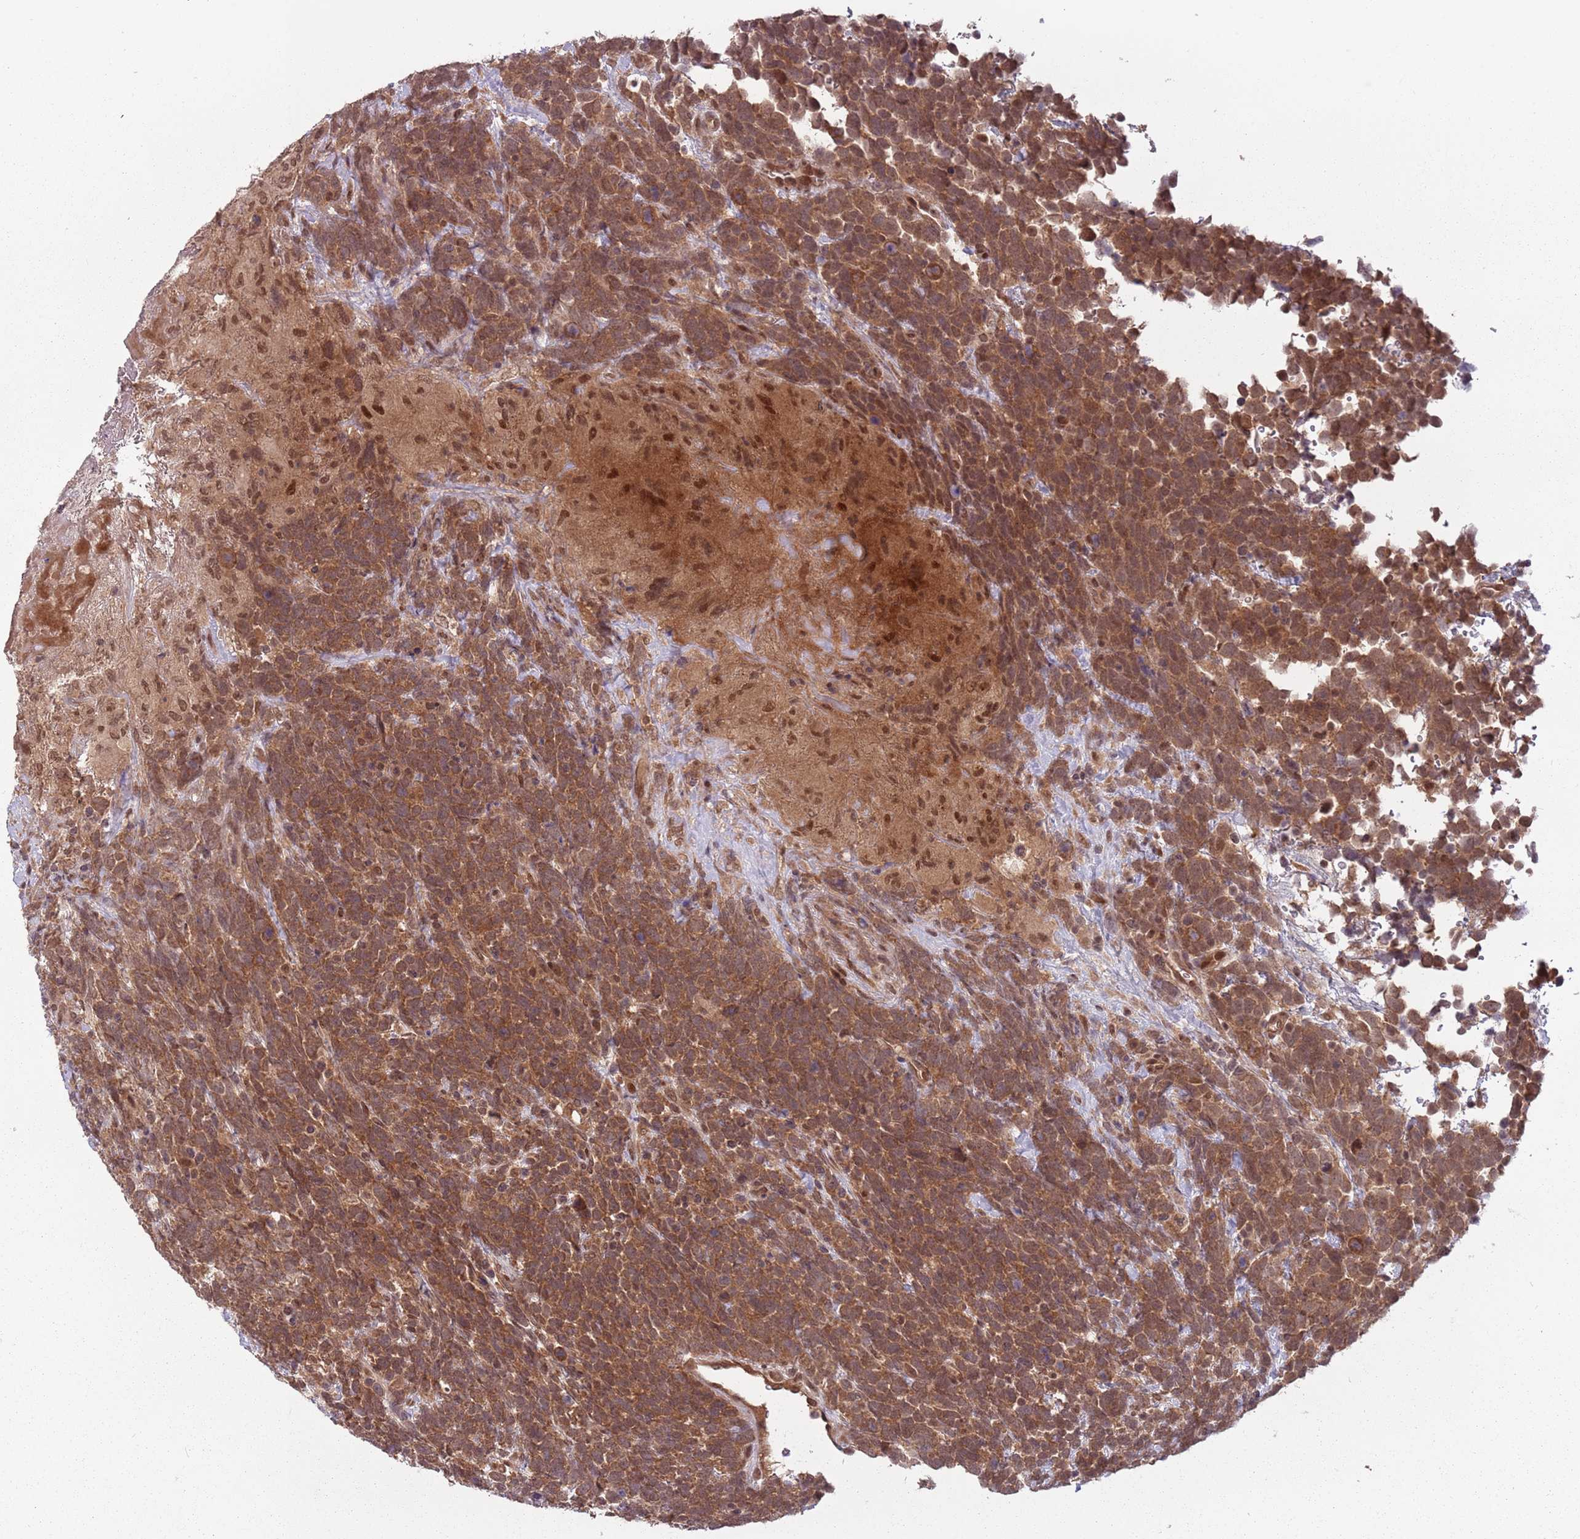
{"staining": {"intensity": "moderate", "quantity": ">75%", "location": "cytoplasmic/membranous,nuclear"}, "tissue": "urothelial cancer", "cell_type": "Tumor cells", "image_type": "cancer", "snomed": [{"axis": "morphology", "description": "Urothelial carcinoma, High grade"}, {"axis": "topography", "description": "Urinary bladder"}], "caption": "Immunohistochemical staining of urothelial cancer exhibits medium levels of moderate cytoplasmic/membranous and nuclear protein expression in approximately >75% of tumor cells.", "gene": "ADAMTS3", "patient": {"sex": "female", "age": 82}}